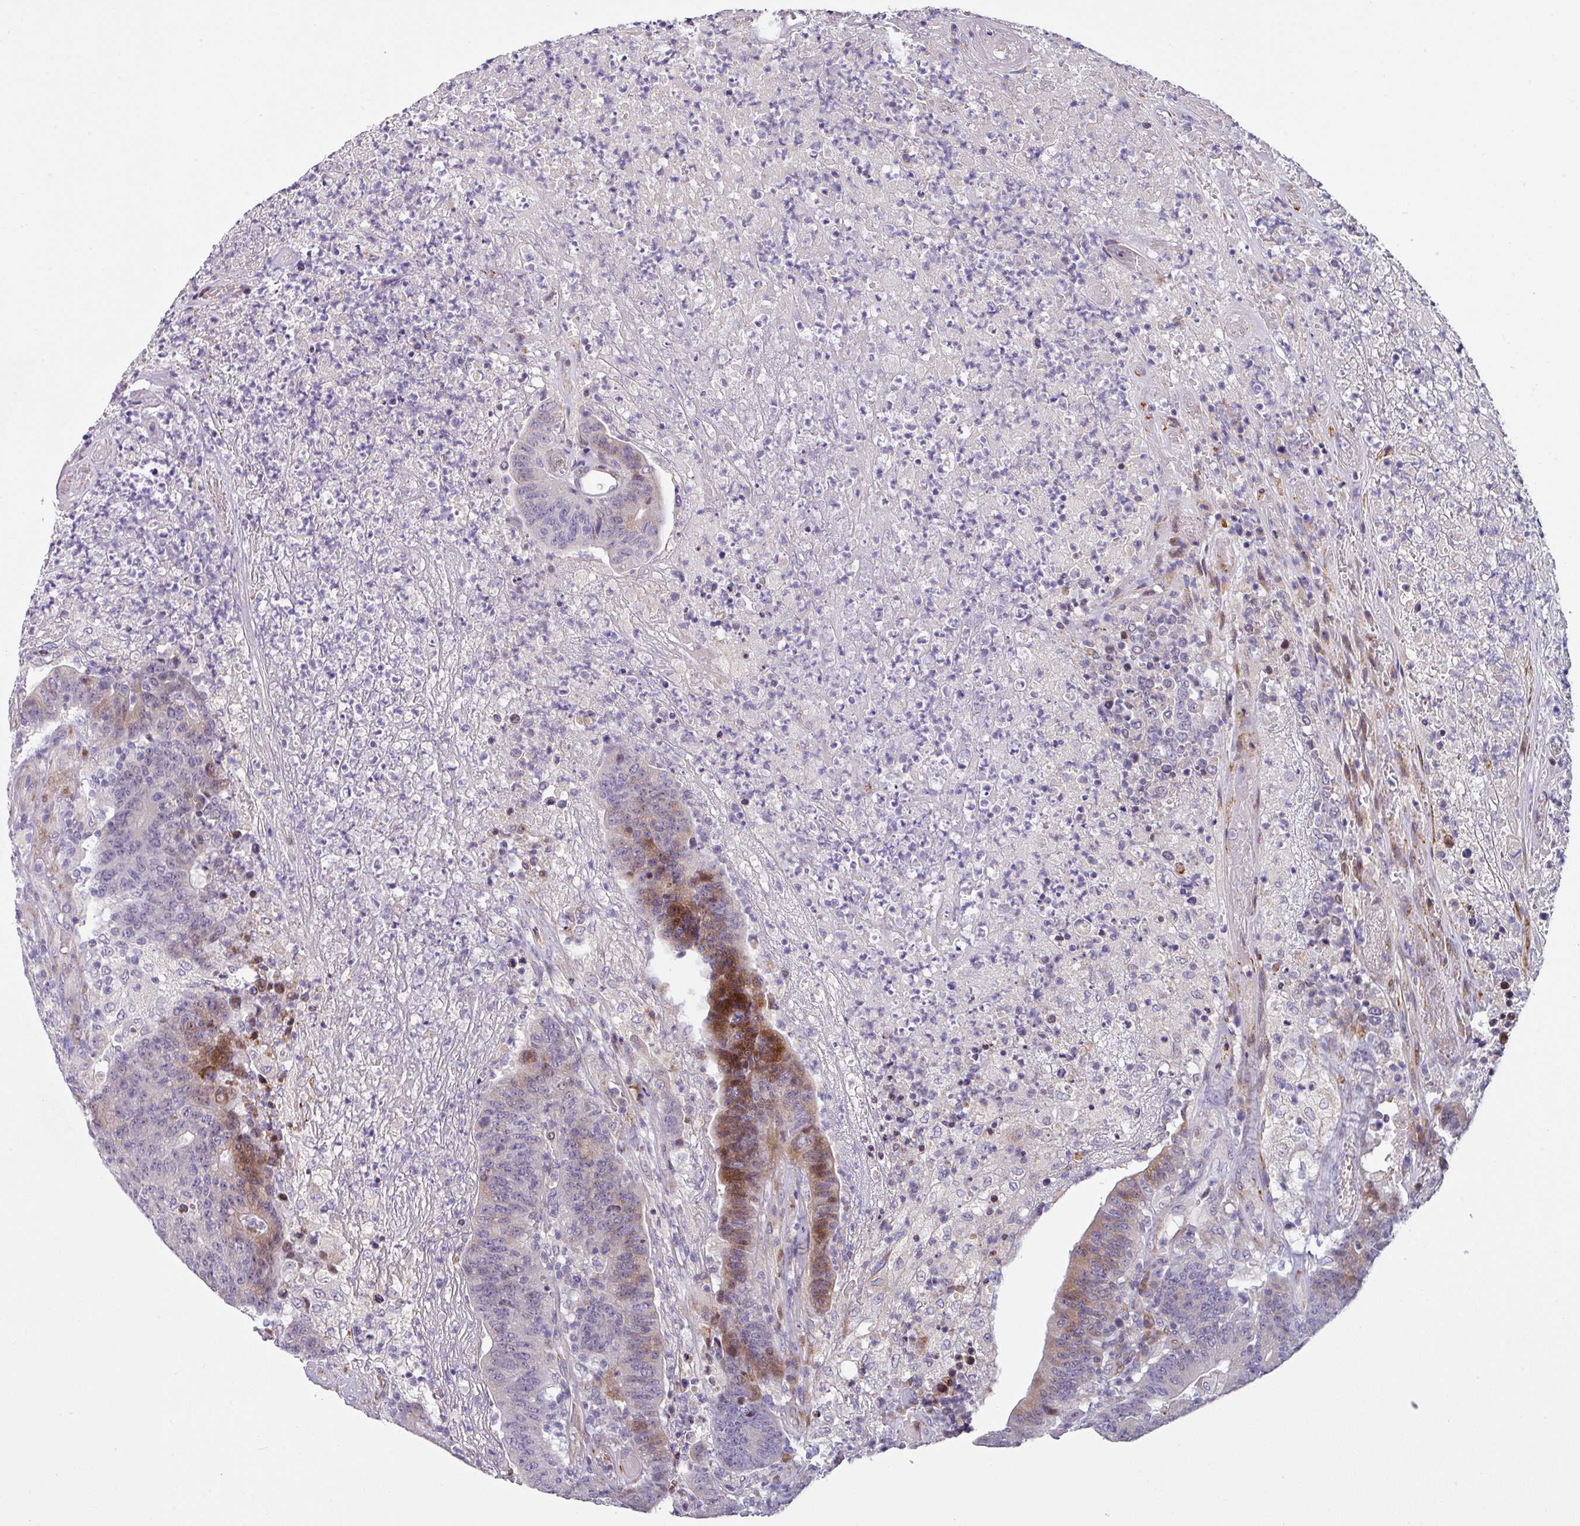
{"staining": {"intensity": "moderate", "quantity": "<25%", "location": "cytoplasmic/membranous"}, "tissue": "colorectal cancer", "cell_type": "Tumor cells", "image_type": "cancer", "snomed": [{"axis": "morphology", "description": "Adenocarcinoma, NOS"}, {"axis": "topography", "description": "Colon"}], "caption": "About <25% of tumor cells in colorectal cancer show moderate cytoplasmic/membranous protein positivity as visualized by brown immunohistochemical staining.", "gene": "KLHL3", "patient": {"sex": "female", "age": 75}}